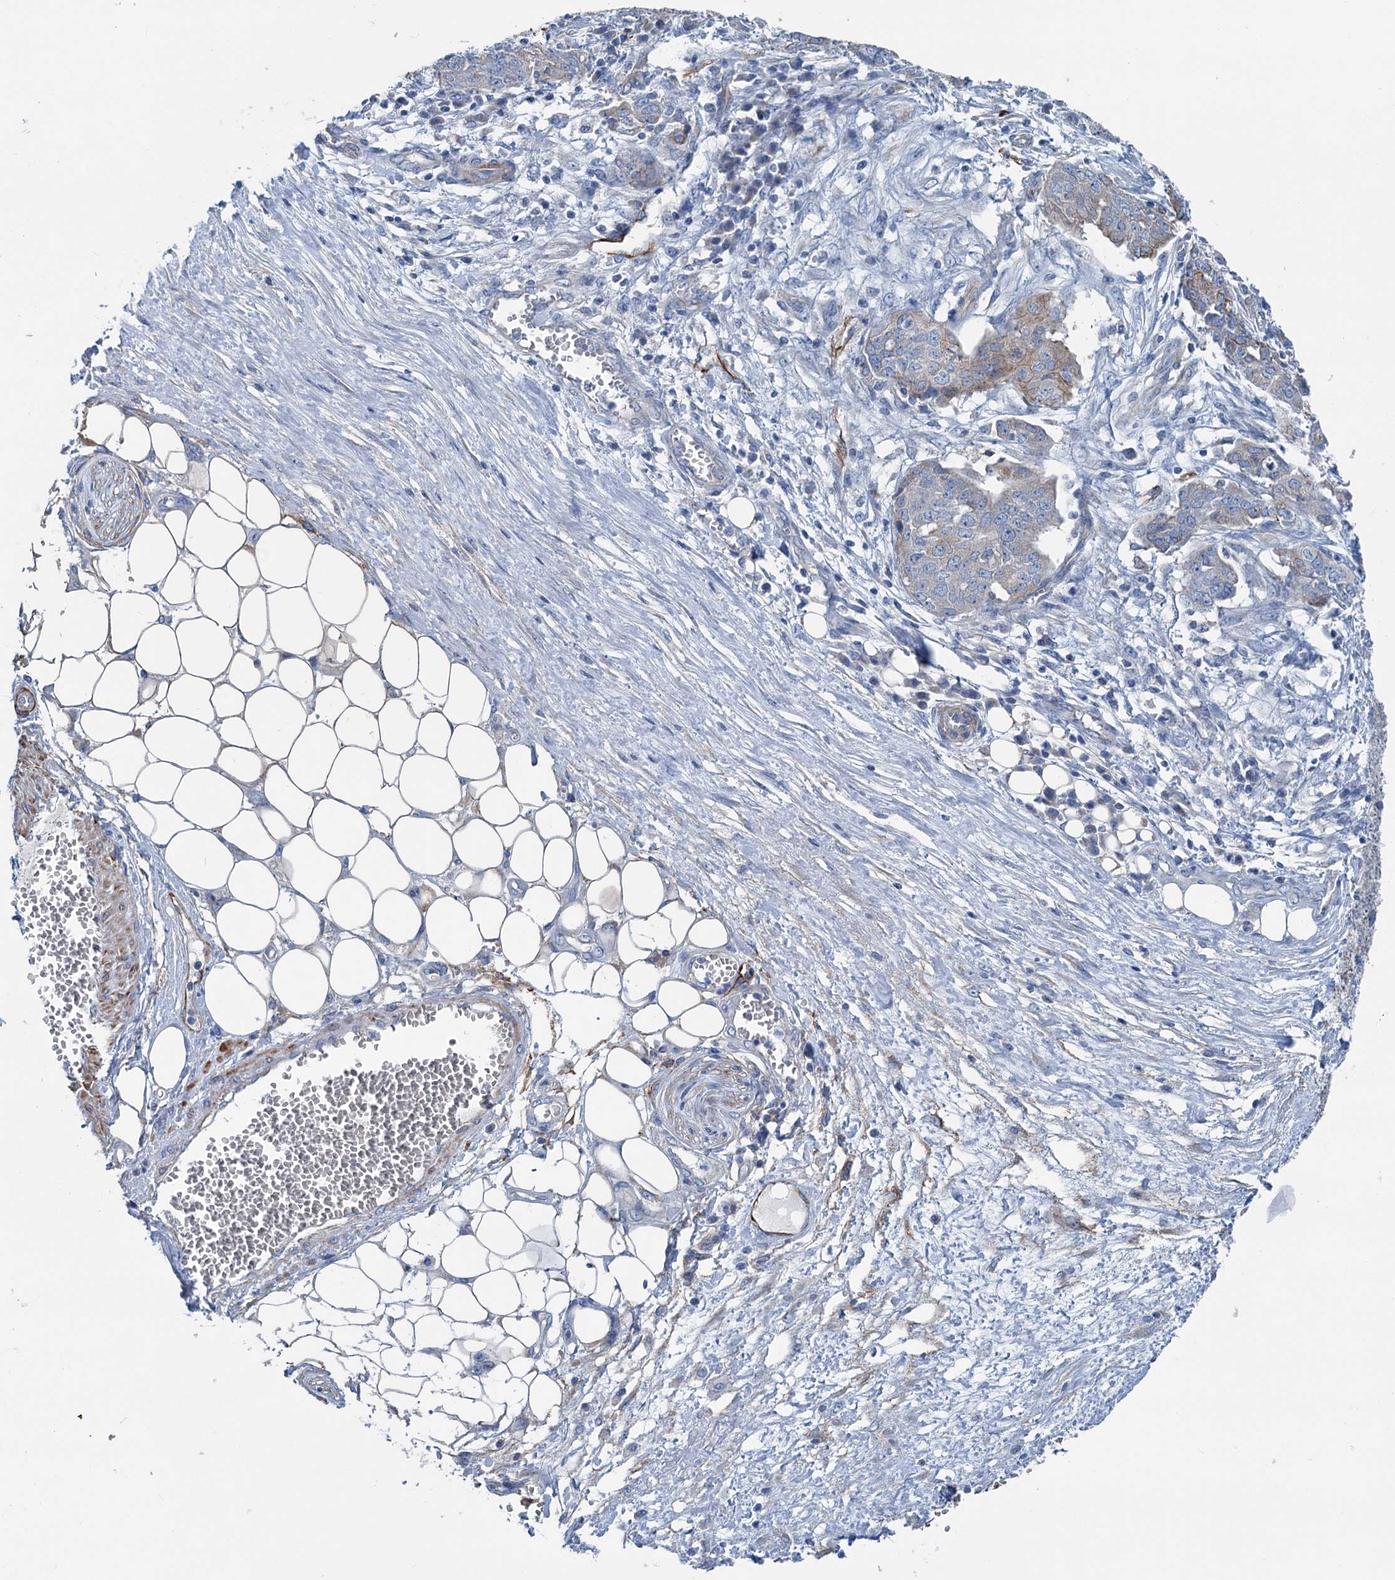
{"staining": {"intensity": "moderate", "quantity": "<25%", "location": "cytoplasmic/membranous"}, "tissue": "ovarian cancer", "cell_type": "Tumor cells", "image_type": "cancer", "snomed": [{"axis": "morphology", "description": "Cystadenocarcinoma, serous, NOS"}, {"axis": "topography", "description": "Soft tissue"}, {"axis": "topography", "description": "Ovary"}], "caption": "Immunohistochemical staining of human ovarian cancer reveals low levels of moderate cytoplasmic/membranous staining in approximately <25% of tumor cells.", "gene": "CALCOCO1", "patient": {"sex": "female", "age": 57}}